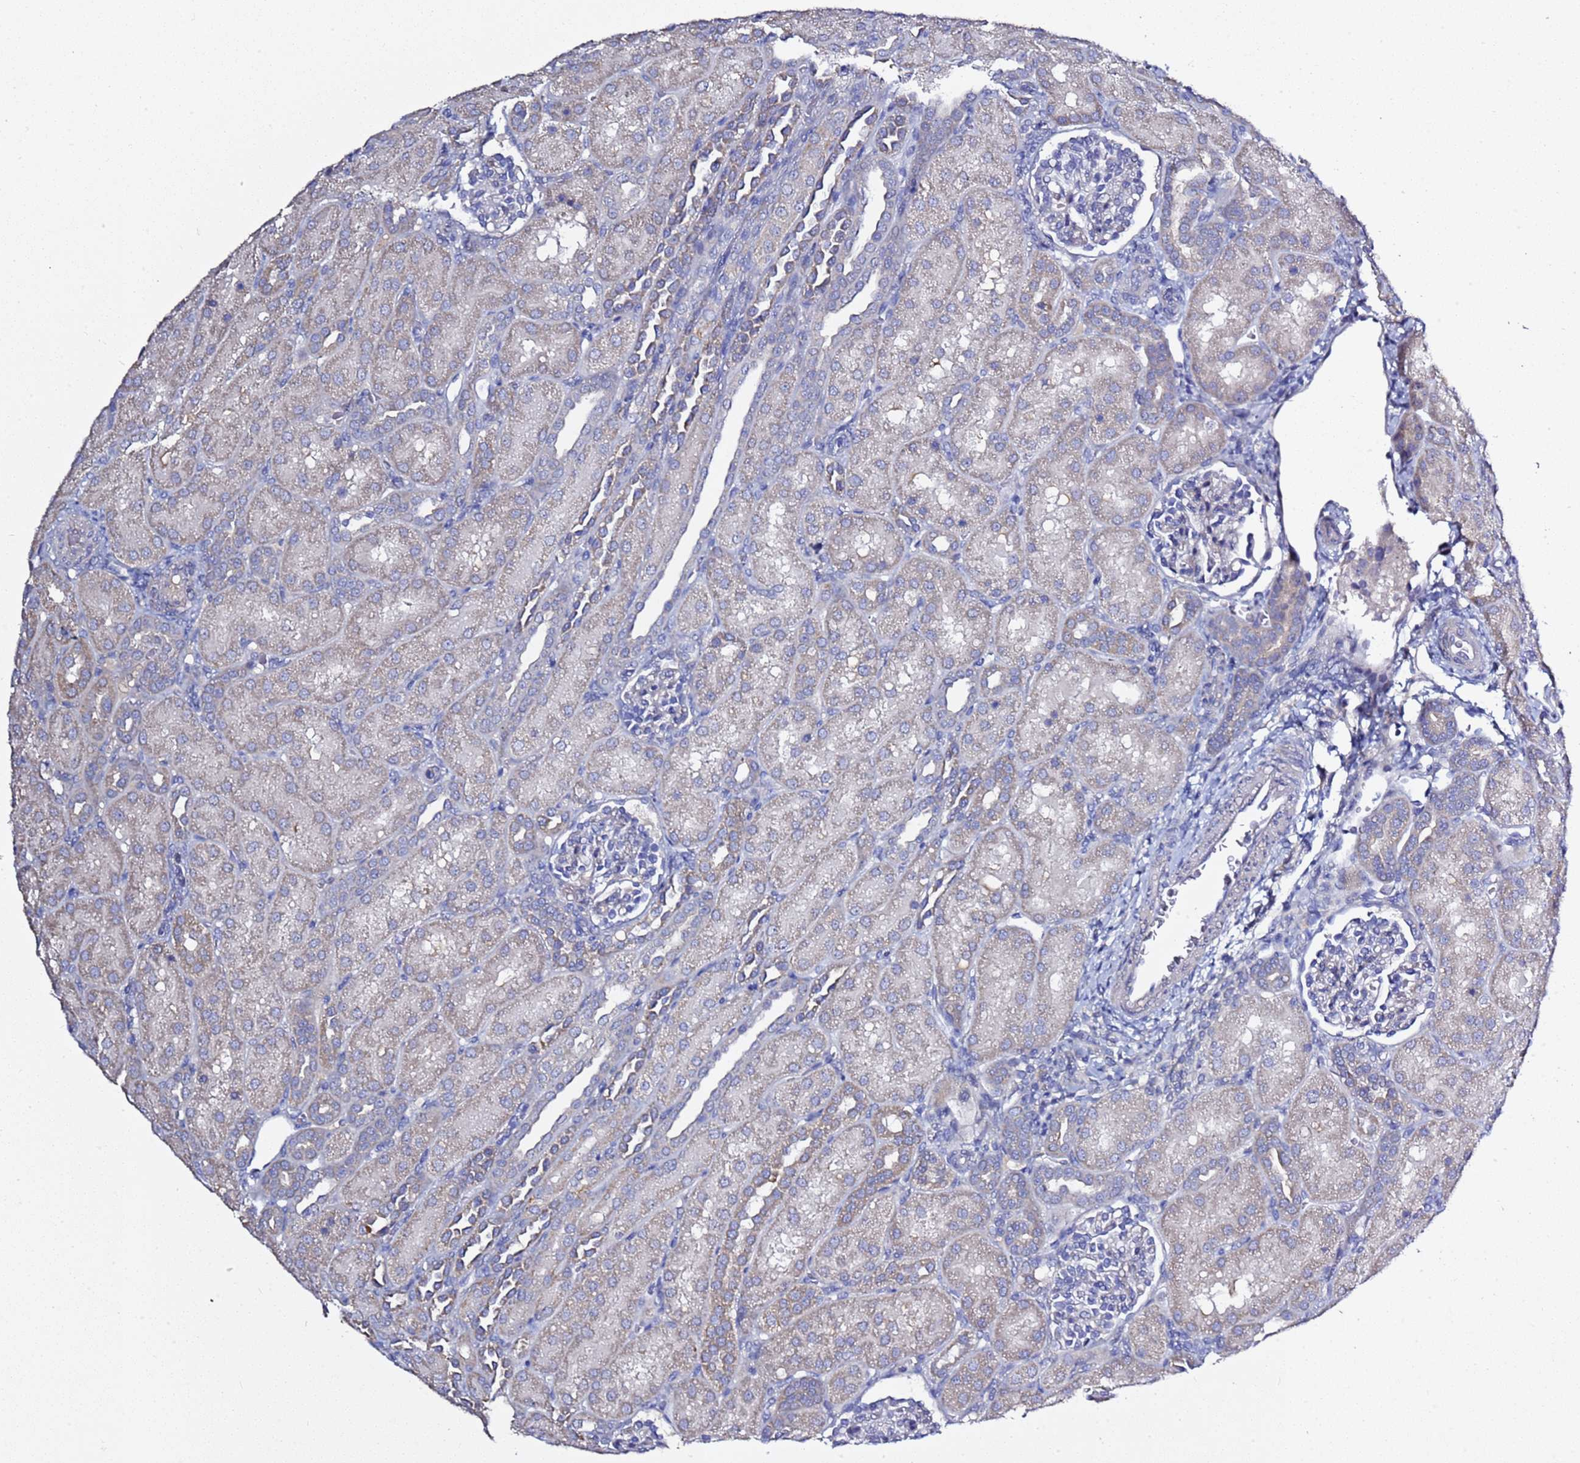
{"staining": {"intensity": "negative", "quantity": "none", "location": "none"}, "tissue": "kidney", "cell_type": "Cells in glomeruli", "image_type": "normal", "snomed": [{"axis": "morphology", "description": "Normal tissue, NOS"}, {"axis": "topography", "description": "Kidney"}], "caption": "This histopathology image is of normal kidney stained with immunohistochemistry to label a protein in brown with the nuclei are counter-stained blue. There is no expression in cells in glomeruli. (Brightfield microscopy of DAB (3,3'-diaminobenzidine) immunohistochemistry at high magnification).", "gene": "RABL2A", "patient": {"sex": "male", "age": 1}}